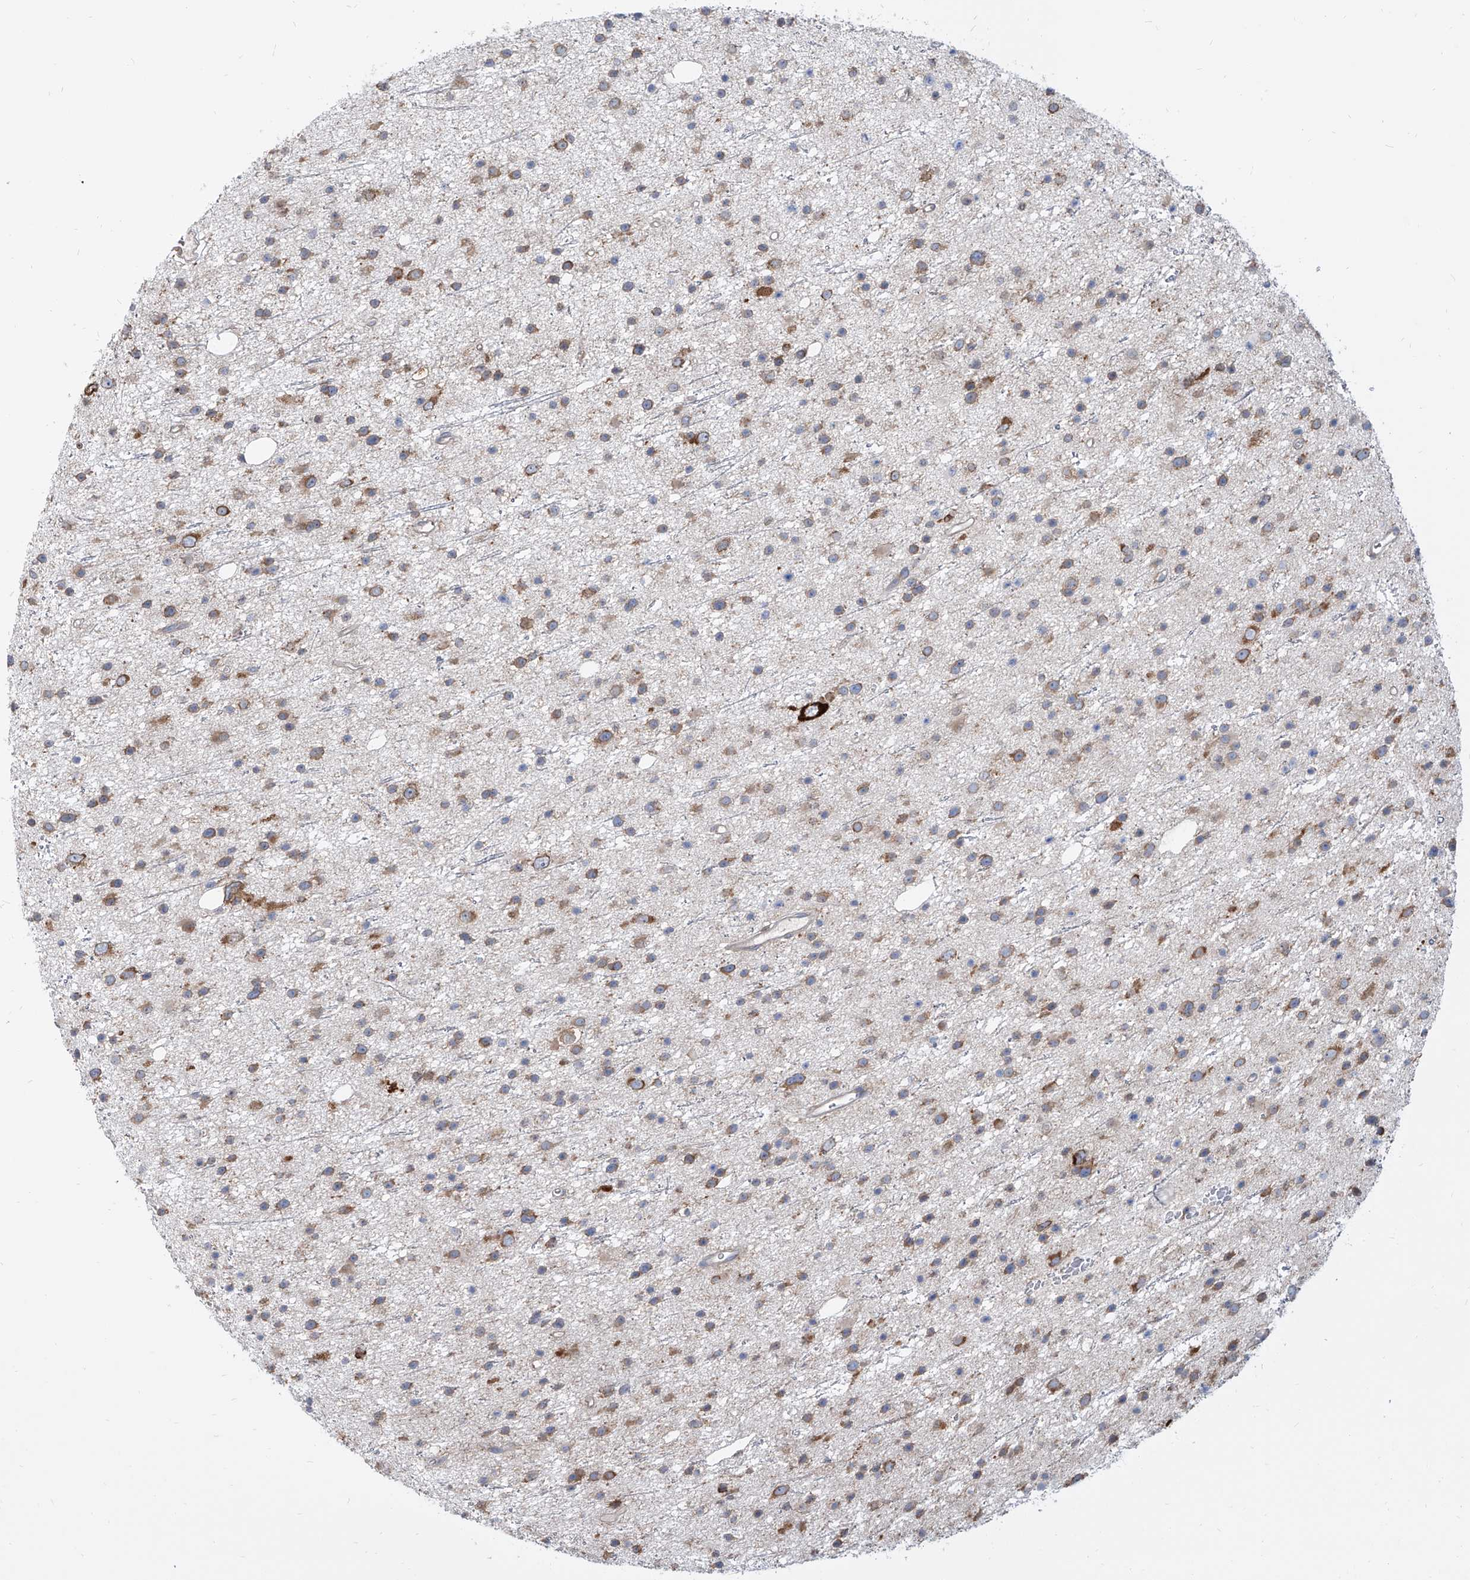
{"staining": {"intensity": "moderate", "quantity": "25%-75%", "location": "cytoplasmic/membranous"}, "tissue": "glioma", "cell_type": "Tumor cells", "image_type": "cancer", "snomed": [{"axis": "morphology", "description": "Glioma, malignant, Low grade"}, {"axis": "topography", "description": "Cerebral cortex"}], "caption": "An image showing moderate cytoplasmic/membranous expression in about 25%-75% of tumor cells in low-grade glioma (malignant), as visualized by brown immunohistochemical staining.", "gene": "FAM83B", "patient": {"sex": "female", "age": 39}}